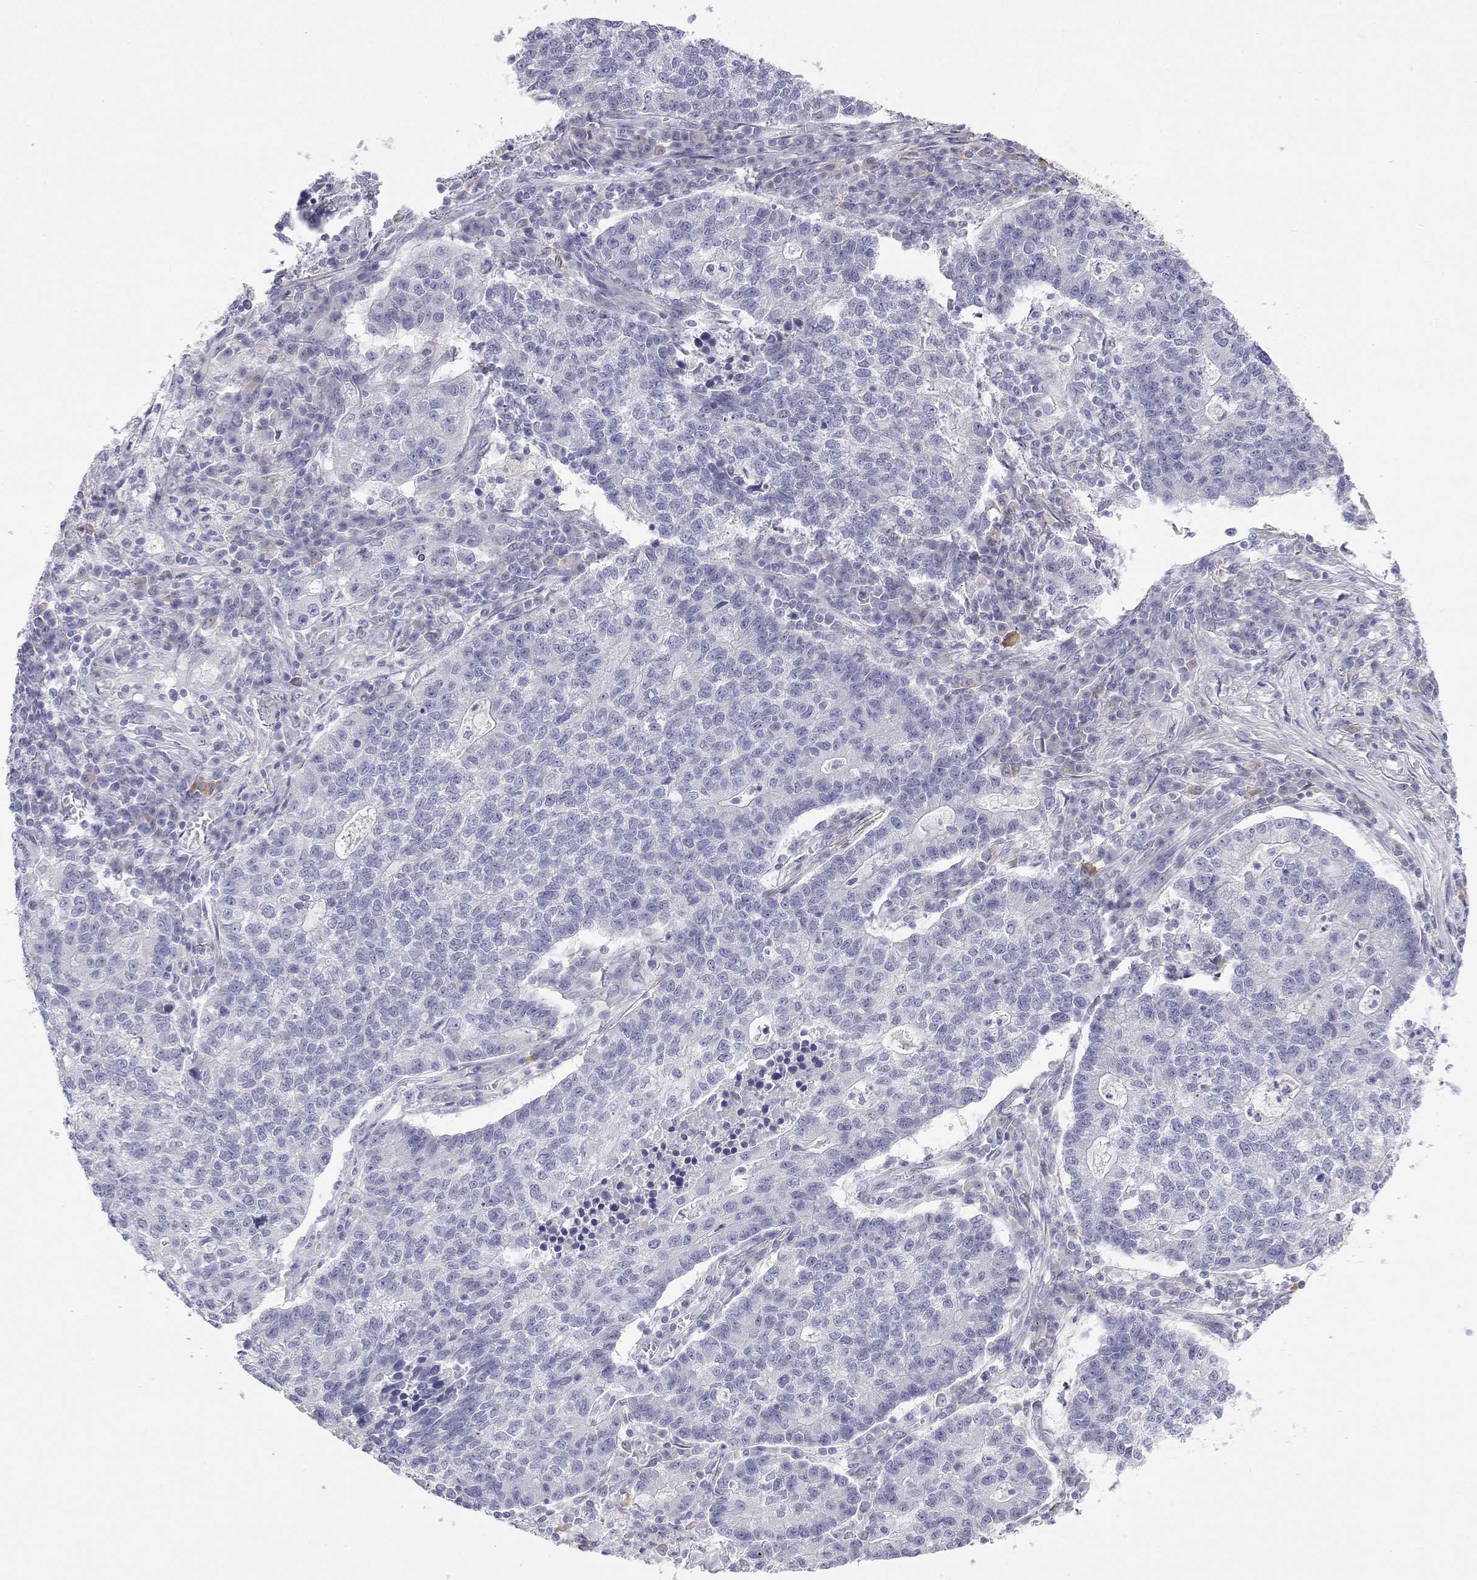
{"staining": {"intensity": "negative", "quantity": "none", "location": "none"}, "tissue": "lung cancer", "cell_type": "Tumor cells", "image_type": "cancer", "snomed": [{"axis": "morphology", "description": "Adenocarcinoma, NOS"}, {"axis": "topography", "description": "Lung"}], "caption": "Tumor cells show no significant protein positivity in adenocarcinoma (lung). The staining is performed using DAB (3,3'-diaminobenzidine) brown chromogen with nuclei counter-stained in using hematoxylin.", "gene": "LY6D", "patient": {"sex": "male", "age": 57}}